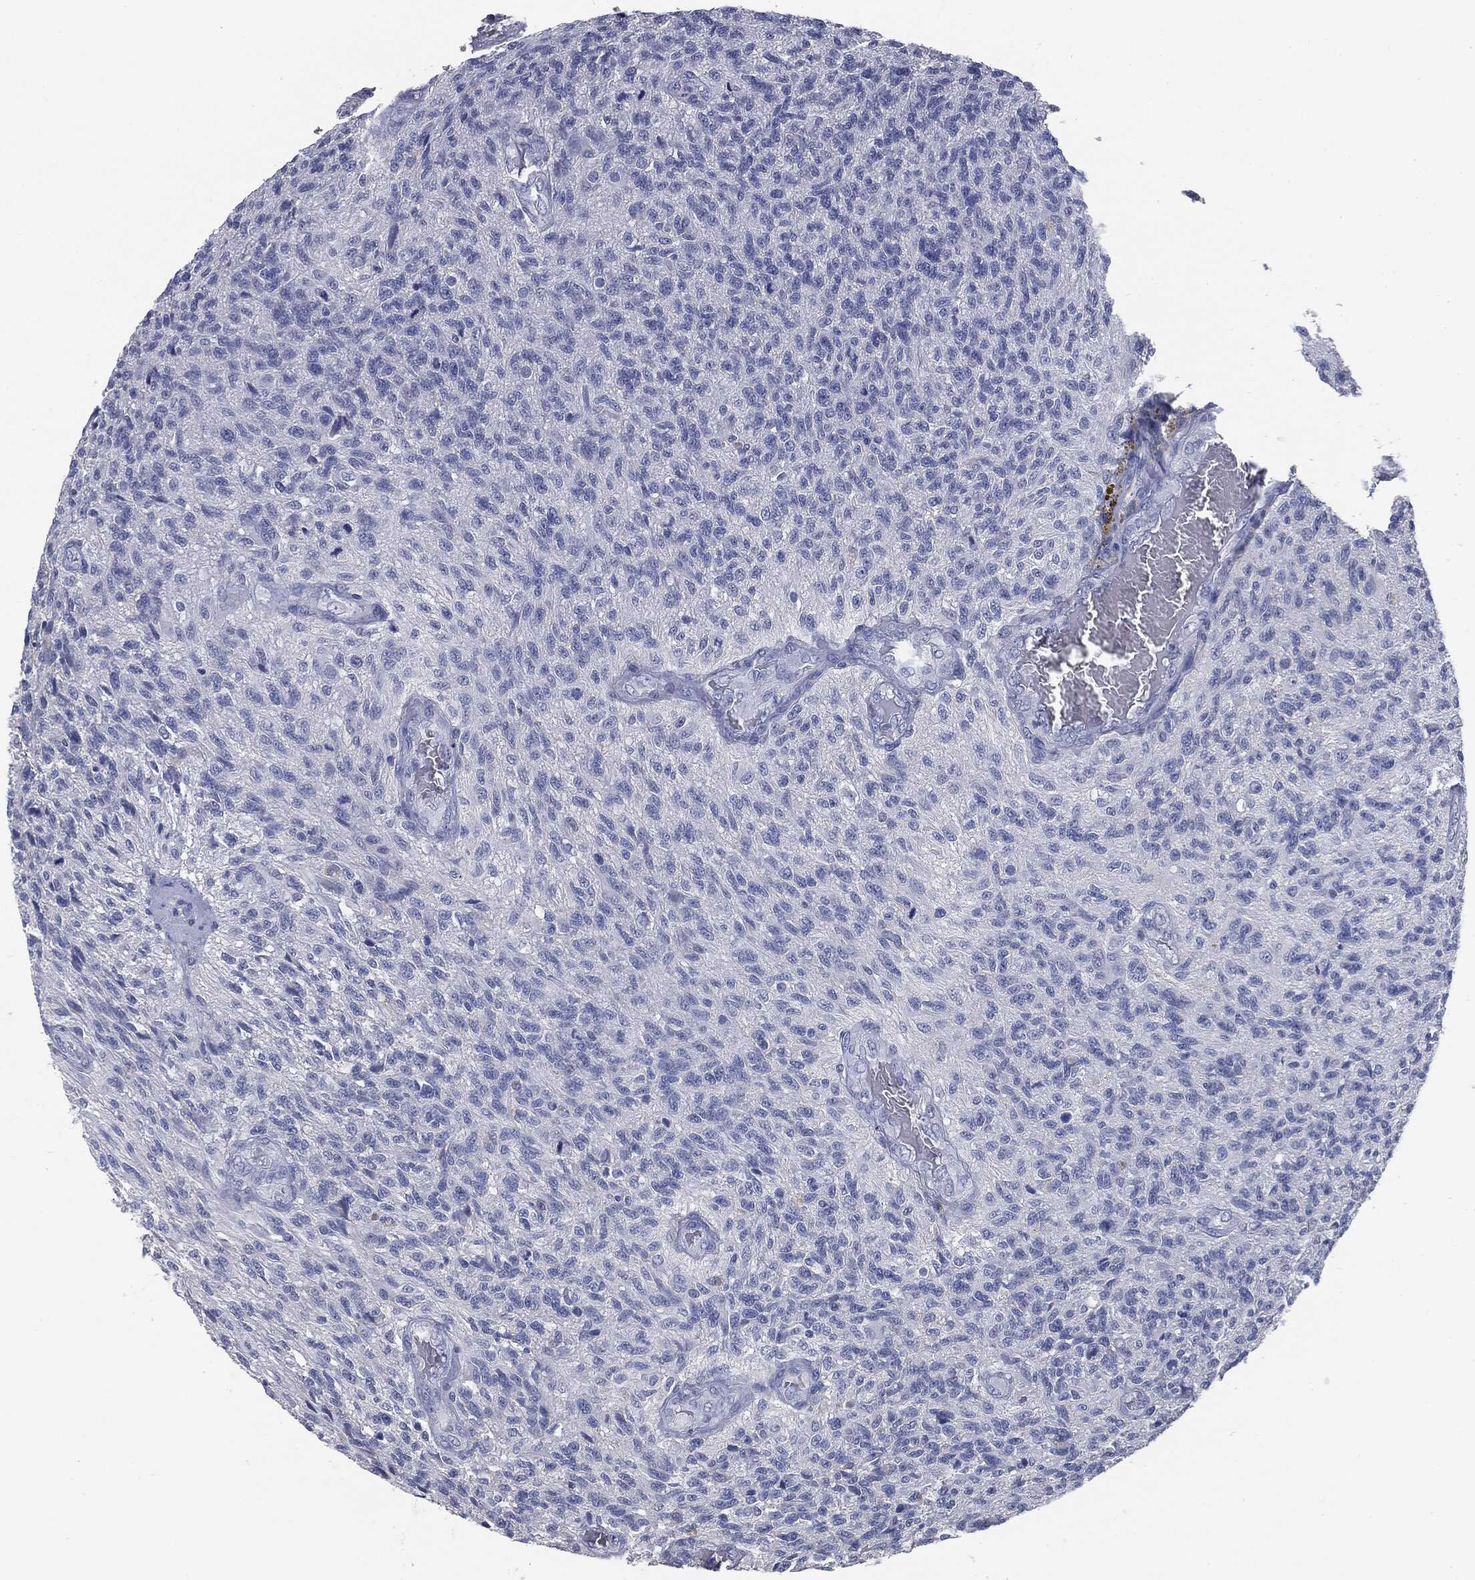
{"staining": {"intensity": "negative", "quantity": "none", "location": "none"}, "tissue": "glioma", "cell_type": "Tumor cells", "image_type": "cancer", "snomed": [{"axis": "morphology", "description": "Glioma, malignant, High grade"}, {"axis": "topography", "description": "Brain"}], "caption": "The immunohistochemistry image has no significant positivity in tumor cells of glioma tissue. The staining is performed using DAB (3,3'-diaminobenzidine) brown chromogen with nuclei counter-stained in using hematoxylin.", "gene": "MUC1", "patient": {"sex": "male", "age": 56}}